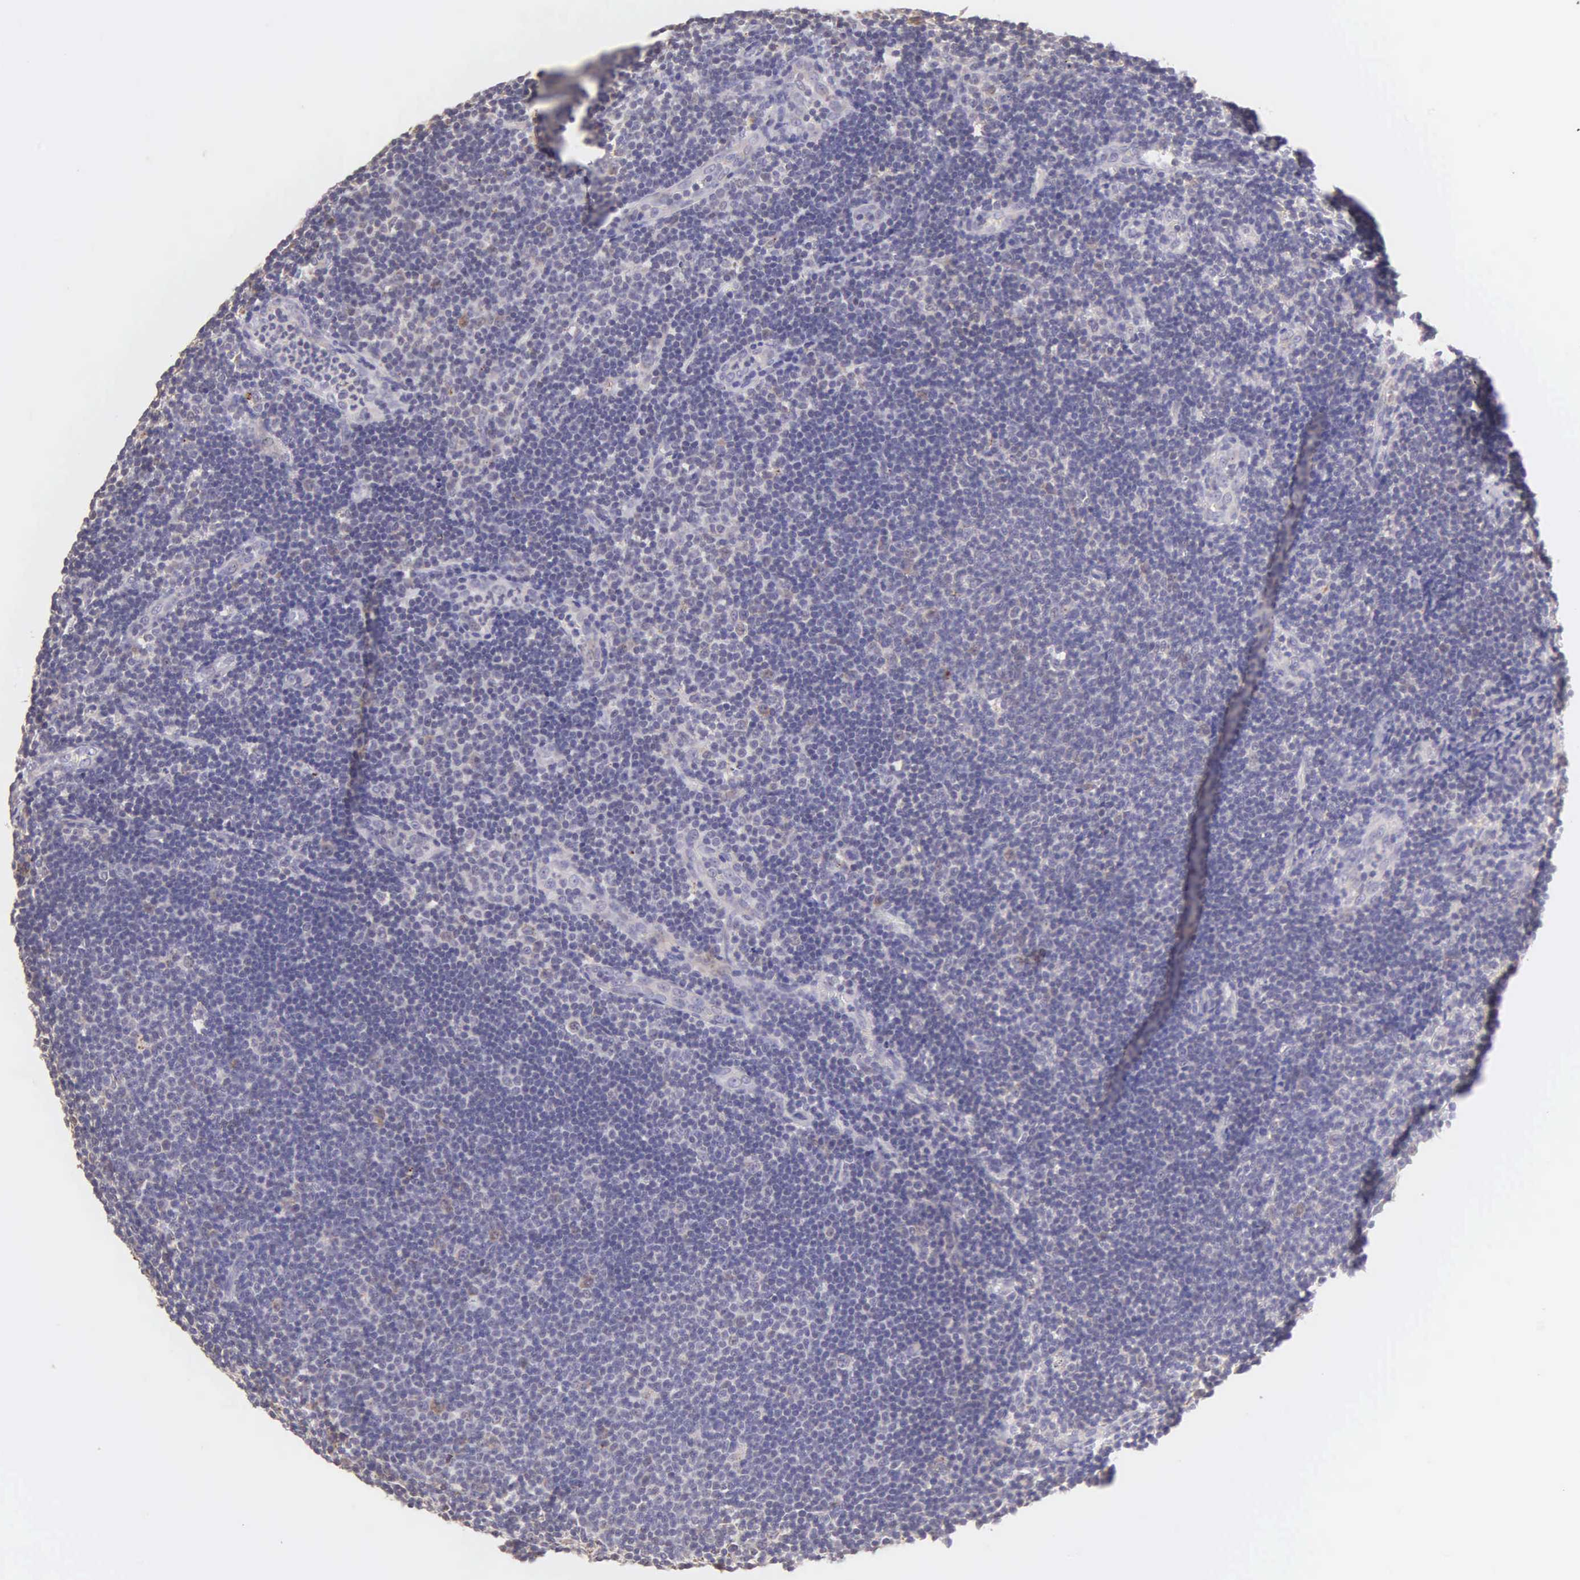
{"staining": {"intensity": "negative", "quantity": "none", "location": "none"}, "tissue": "lymphoma", "cell_type": "Tumor cells", "image_type": "cancer", "snomed": [{"axis": "morphology", "description": "Malignant lymphoma, non-Hodgkin's type, Low grade"}, {"axis": "topography", "description": "Lymph node"}], "caption": "Photomicrograph shows no significant protein staining in tumor cells of low-grade malignant lymphoma, non-Hodgkin's type. The staining was performed using DAB (3,3'-diaminobenzidine) to visualize the protein expression in brown, while the nuclei were stained in blue with hematoxylin (Magnification: 20x).", "gene": "ESR1", "patient": {"sex": "male", "age": 49}}